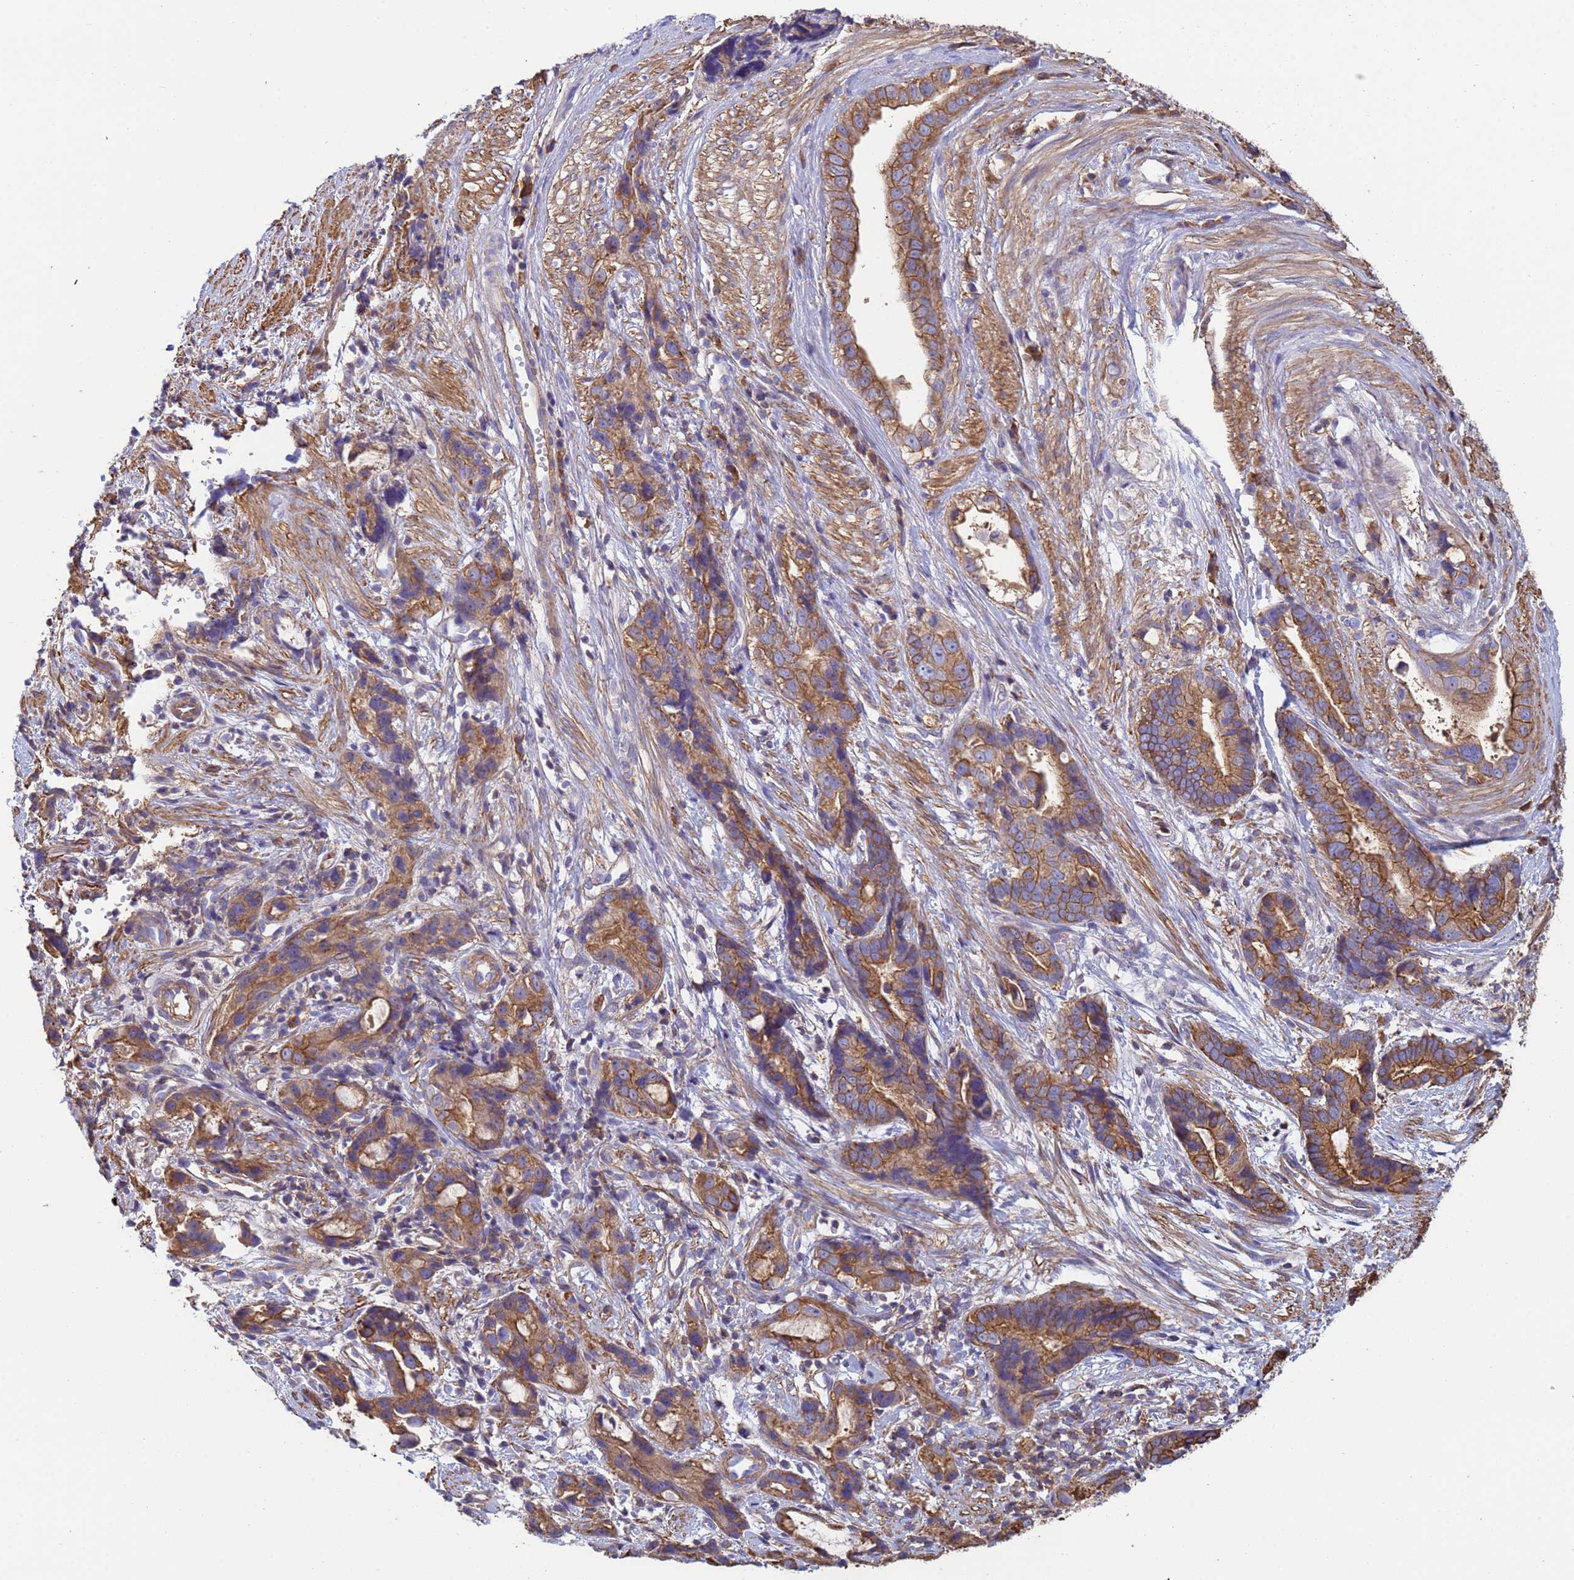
{"staining": {"intensity": "moderate", "quantity": ">75%", "location": "cytoplasmic/membranous"}, "tissue": "stomach cancer", "cell_type": "Tumor cells", "image_type": "cancer", "snomed": [{"axis": "morphology", "description": "Adenocarcinoma, NOS"}, {"axis": "topography", "description": "Stomach"}], "caption": "Moderate cytoplasmic/membranous protein expression is present in about >75% of tumor cells in stomach adenocarcinoma.", "gene": "ZNG1B", "patient": {"sex": "male", "age": 55}}